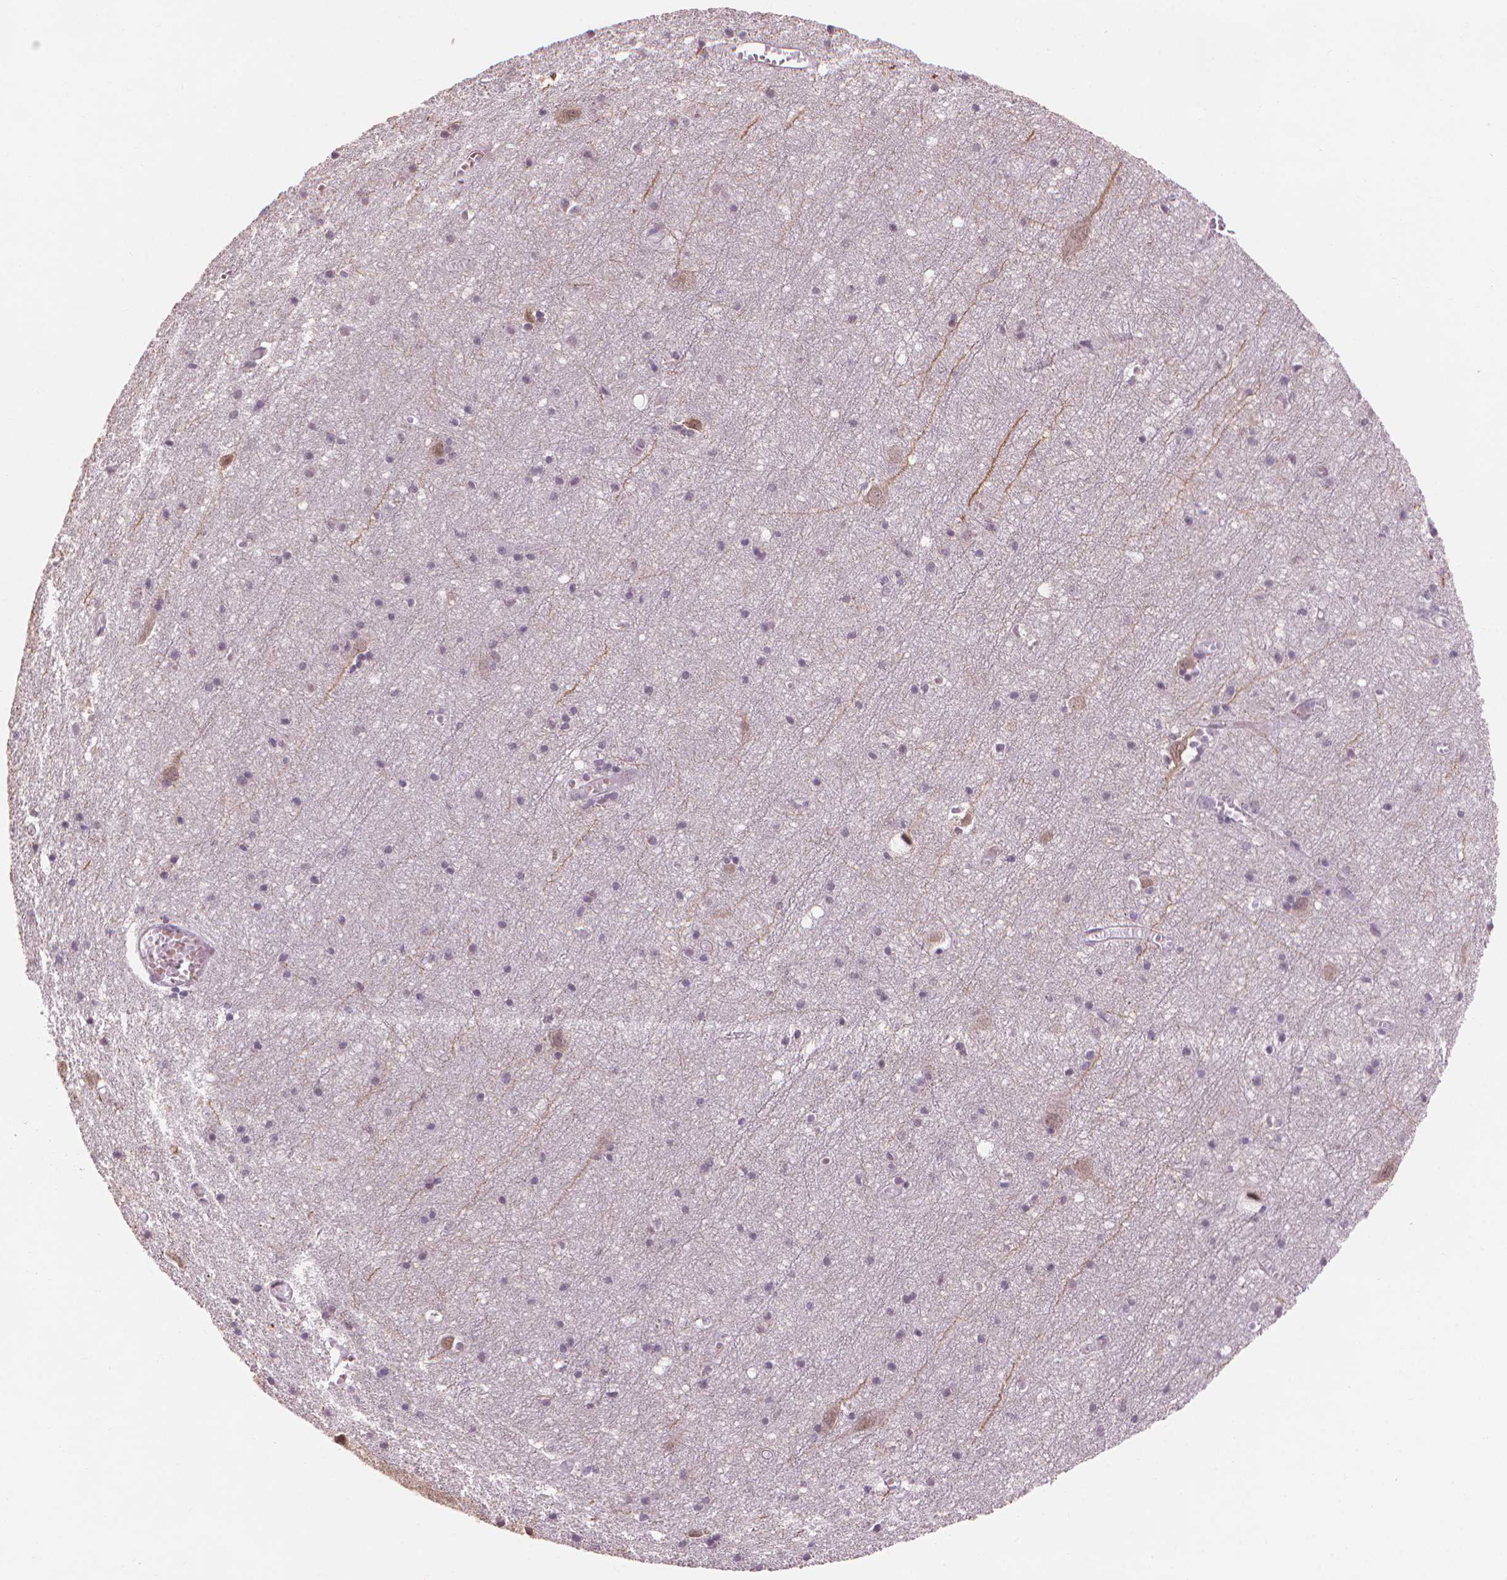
{"staining": {"intensity": "weak", "quantity": "<25%", "location": "cytoplasmic/membranous"}, "tissue": "cerebral cortex", "cell_type": "Endothelial cells", "image_type": "normal", "snomed": [{"axis": "morphology", "description": "Normal tissue, NOS"}, {"axis": "topography", "description": "Cerebral cortex"}], "caption": "This is an immunohistochemistry (IHC) photomicrograph of unremarkable cerebral cortex. There is no staining in endothelial cells.", "gene": "IFFO1", "patient": {"sex": "male", "age": 70}}